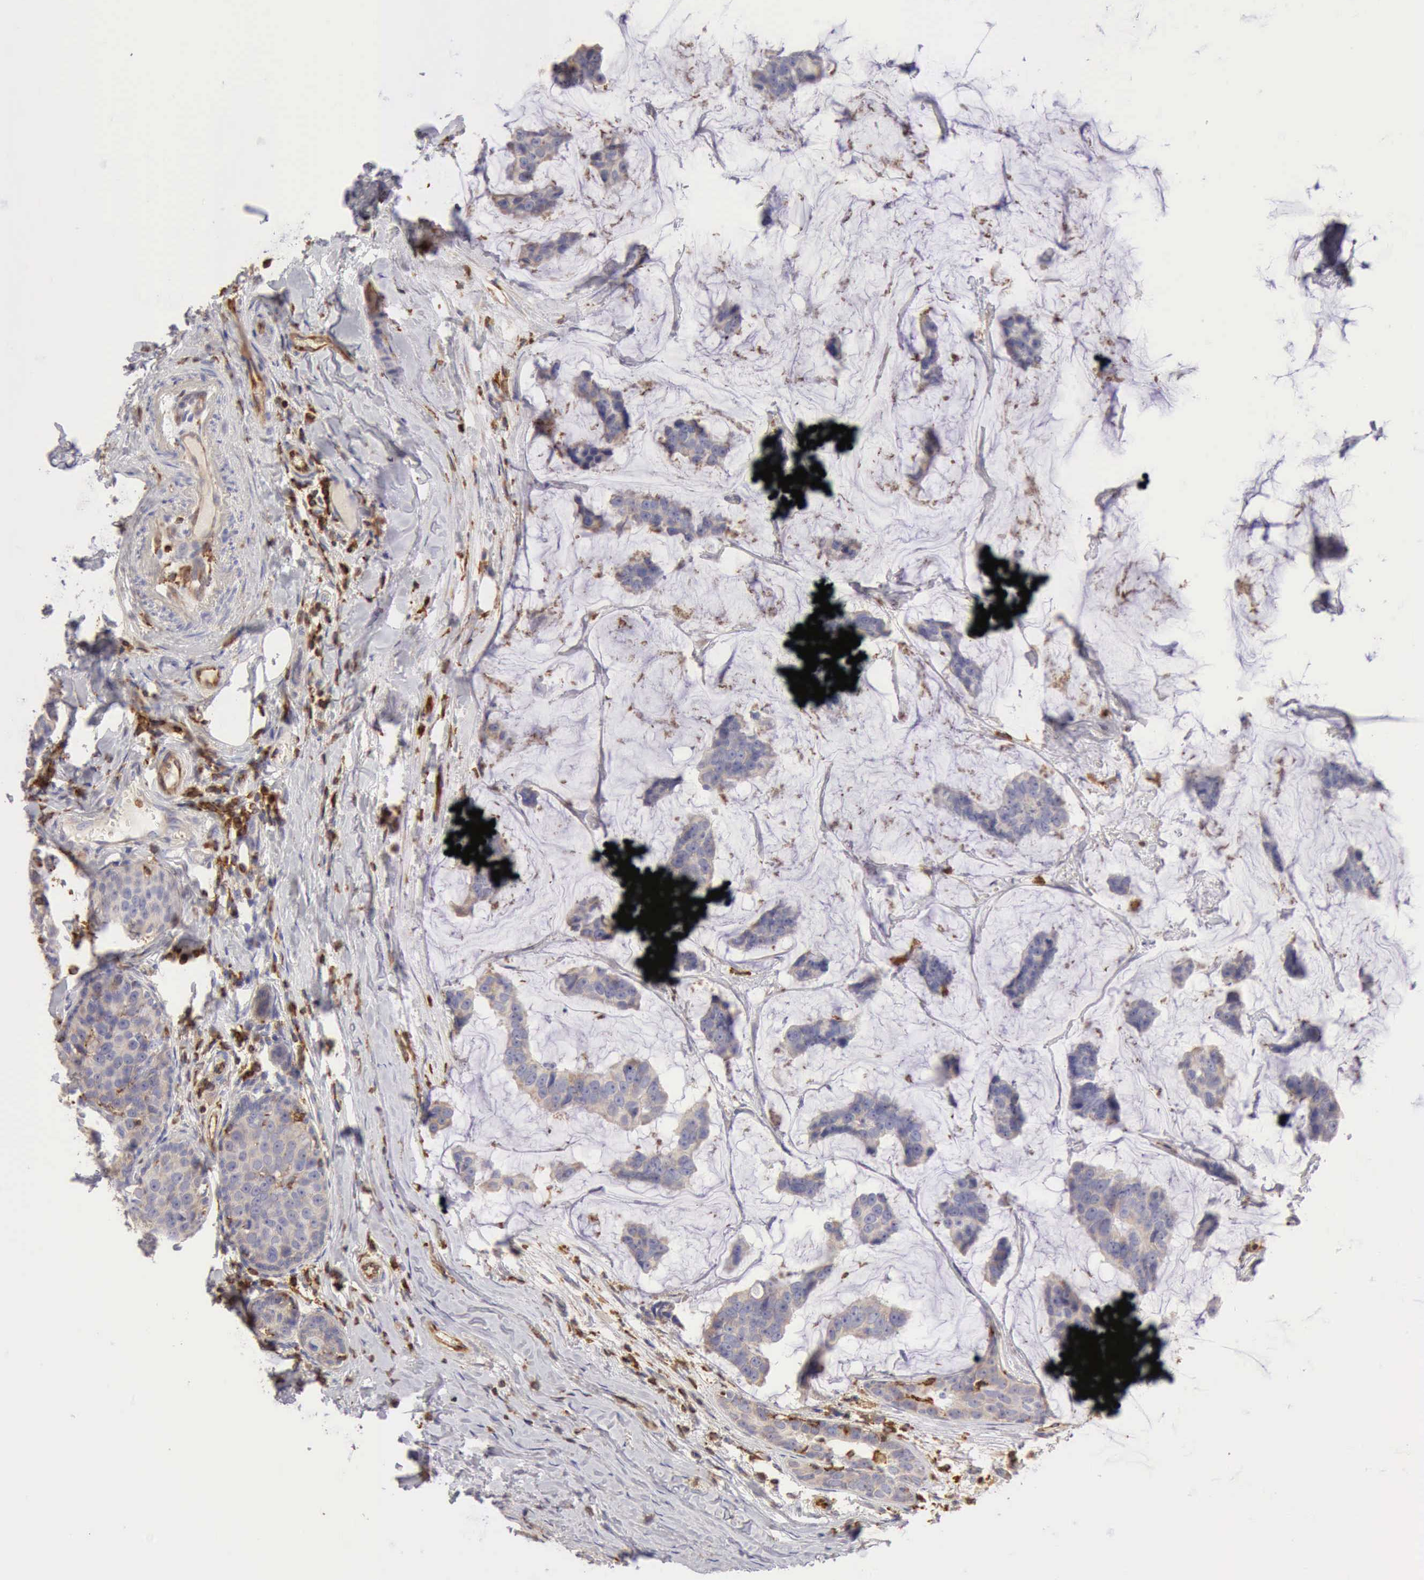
{"staining": {"intensity": "weak", "quantity": "25%-75%", "location": "cytoplasmic/membranous"}, "tissue": "breast cancer", "cell_type": "Tumor cells", "image_type": "cancer", "snomed": [{"axis": "morphology", "description": "Normal tissue, NOS"}, {"axis": "morphology", "description": "Duct carcinoma"}, {"axis": "topography", "description": "Breast"}], "caption": "This is an image of immunohistochemistry (IHC) staining of breast cancer (invasive ductal carcinoma), which shows weak expression in the cytoplasmic/membranous of tumor cells.", "gene": "ARHGAP4", "patient": {"sex": "female", "age": 50}}